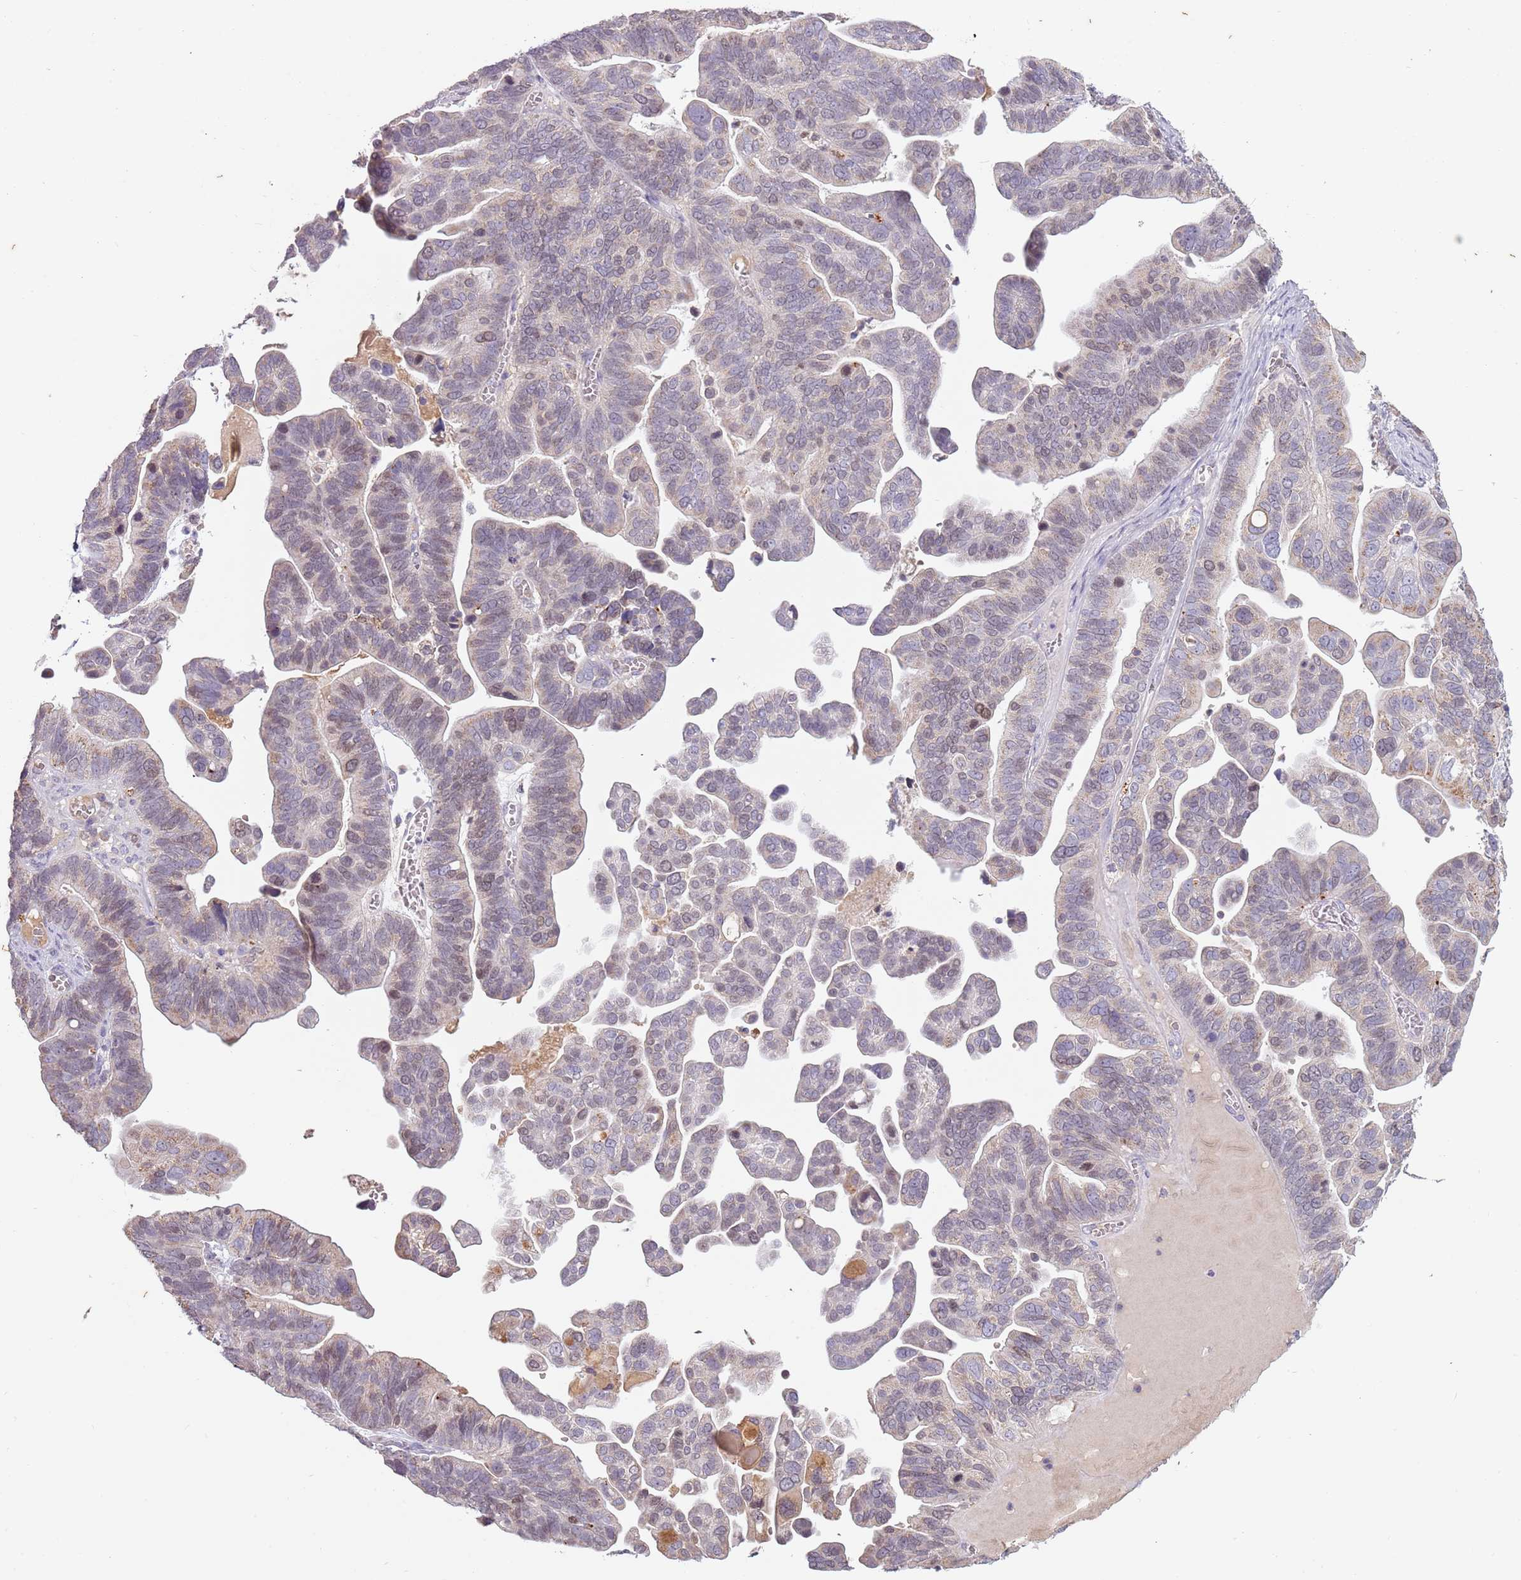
{"staining": {"intensity": "weak", "quantity": "<25%", "location": "cytoplasmic/membranous,nuclear"}, "tissue": "ovarian cancer", "cell_type": "Tumor cells", "image_type": "cancer", "snomed": [{"axis": "morphology", "description": "Cystadenocarcinoma, serous, NOS"}, {"axis": "topography", "description": "Ovary"}], "caption": "IHC micrograph of human ovarian serous cystadenocarcinoma stained for a protein (brown), which shows no expression in tumor cells.", "gene": "SYS1", "patient": {"sex": "female", "age": 56}}